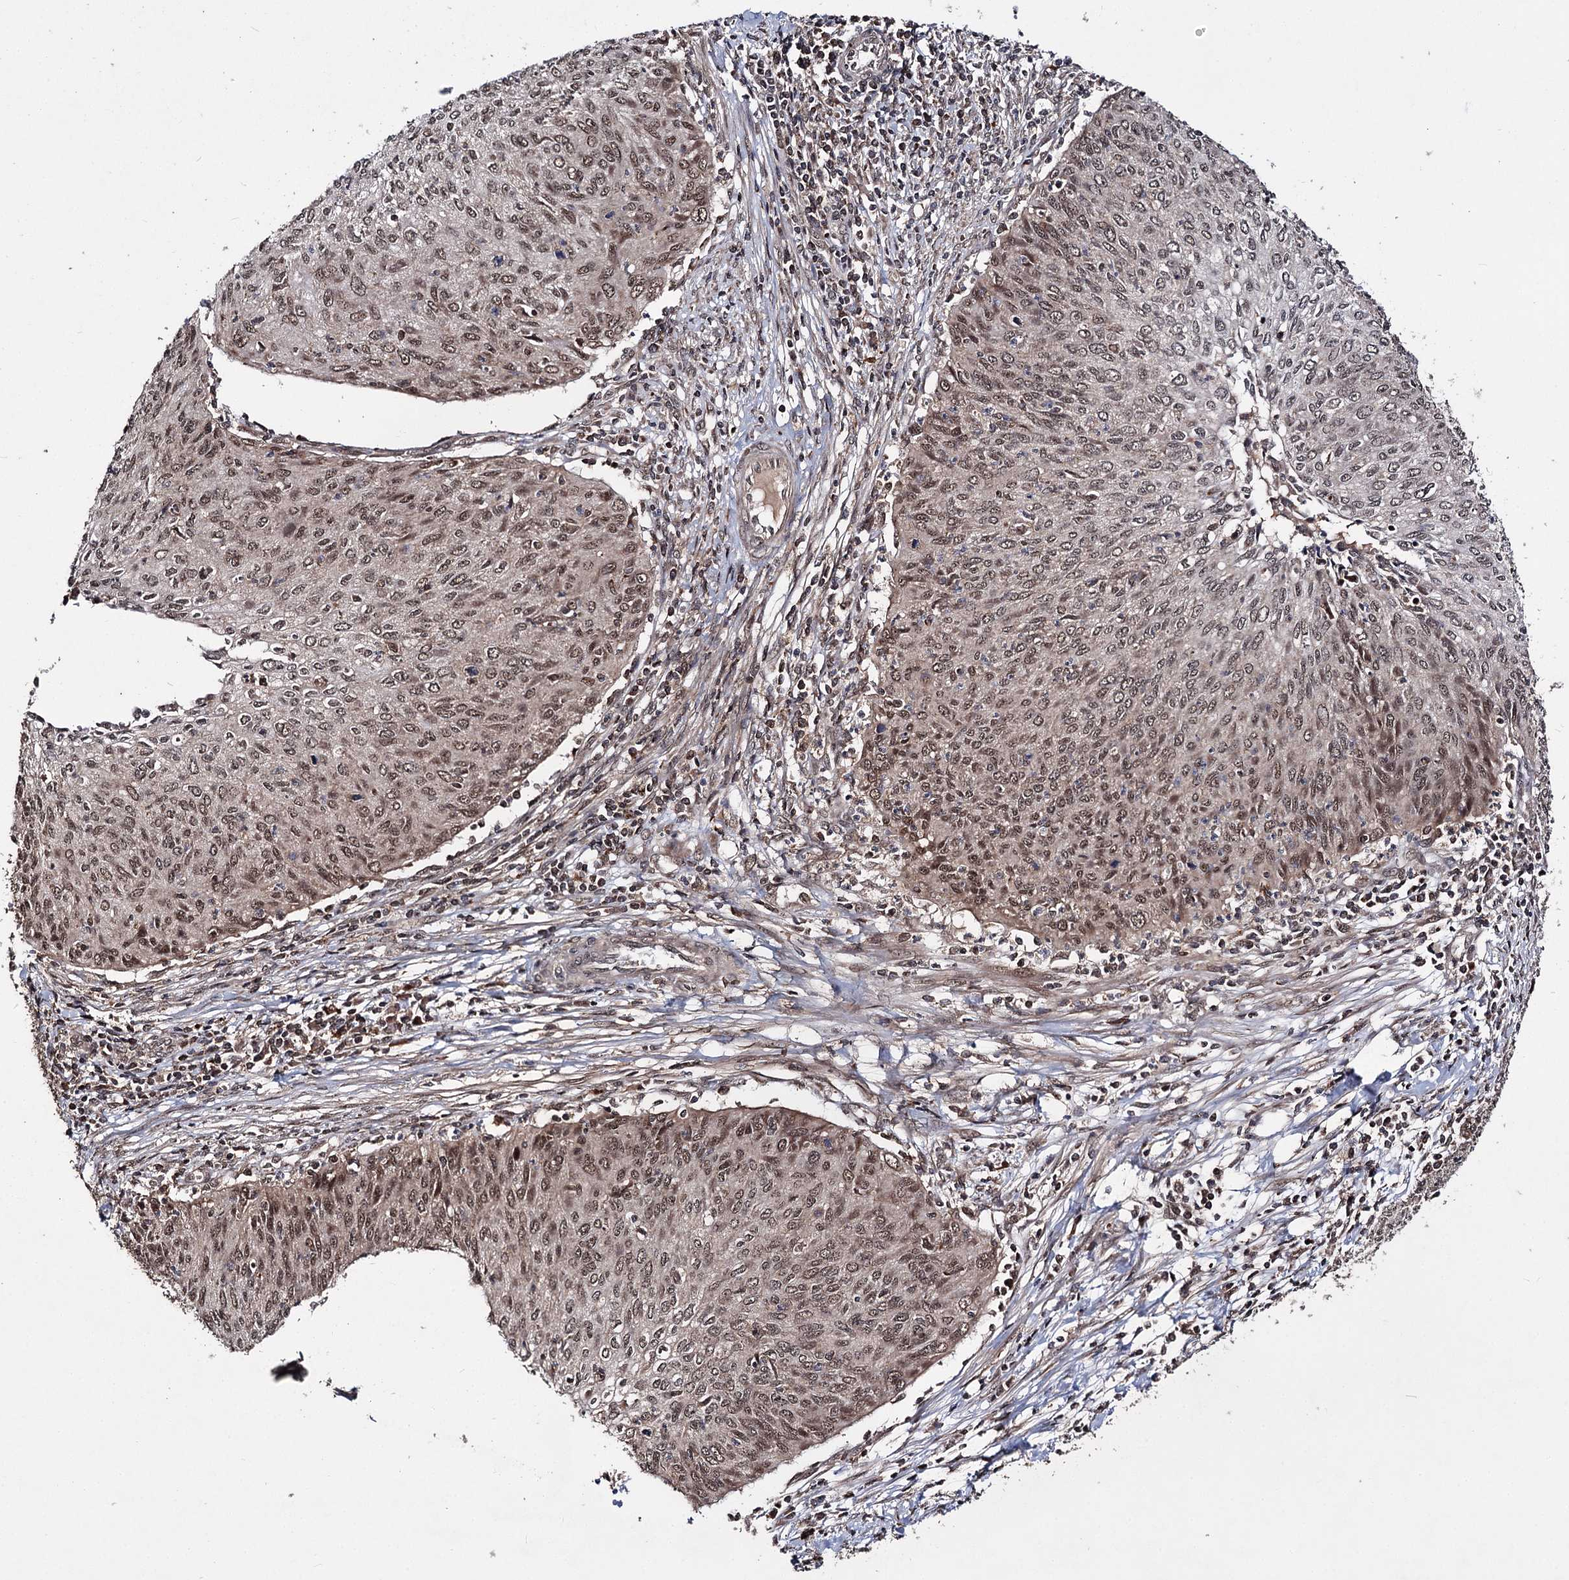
{"staining": {"intensity": "moderate", "quantity": "25%-75%", "location": "nuclear"}, "tissue": "cervical cancer", "cell_type": "Tumor cells", "image_type": "cancer", "snomed": [{"axis": "morphology", "description": "Squamous cell carcinoma, NOS"}, {"axis": "topography", "description": "Cervix"}], "caption": "Protein analysis of cervical cancer (squamous cell carcinoma) tissue exhibits moderate nuclear expression in about 25%-75% of tumor cells.", "gene": "FAM53B", "patient": {"sex": "female", "age": 38}}